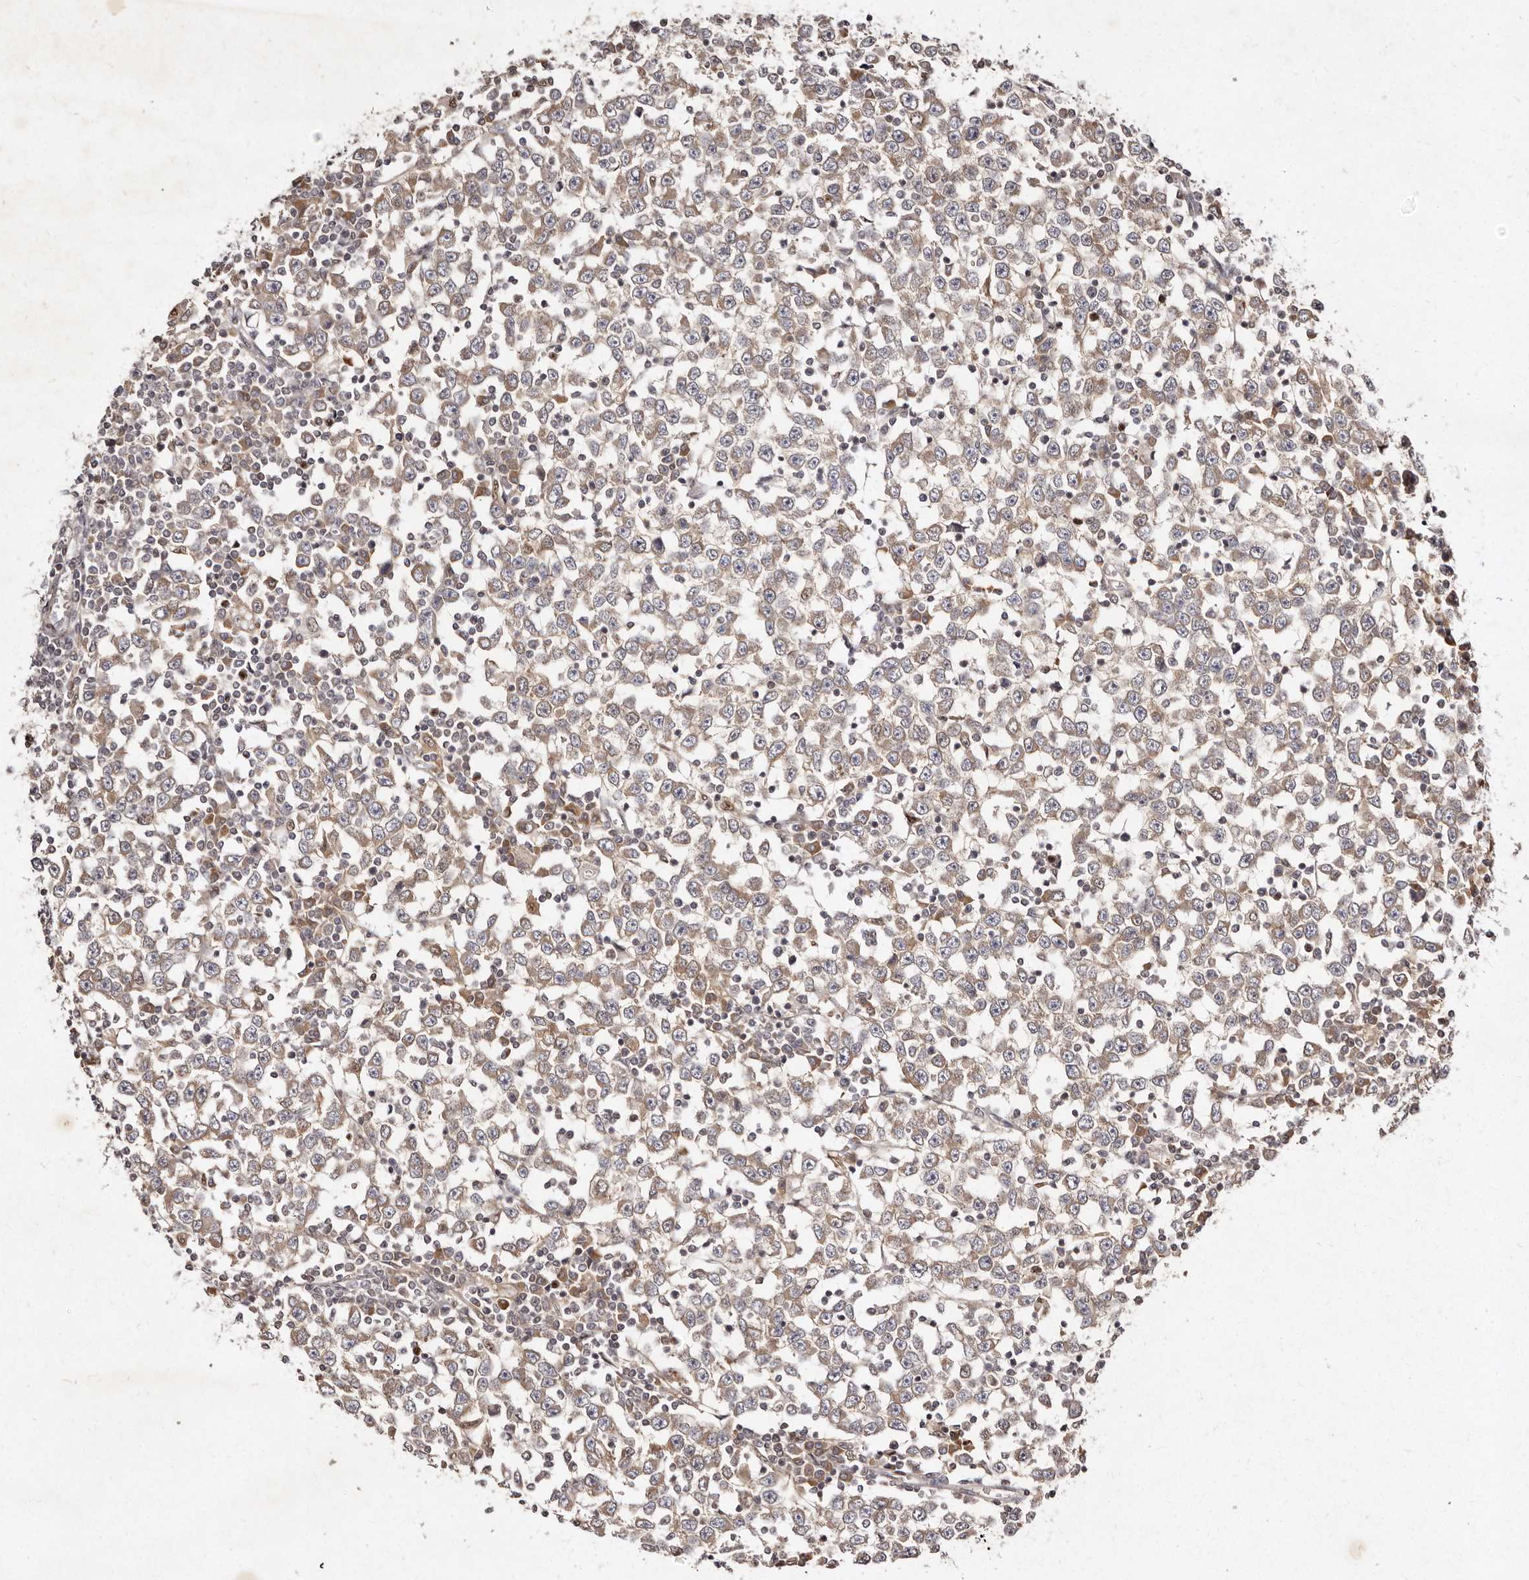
{"staining": {"intensity": "weak", "quantity": ">75%", "location": "cytoplasmic/membranous"}, "tissue": "testis cancer", "cell_type": "Tumor cells", "image_type": "cancer", "snomed": [{"axis": "morphology", "description": "Seminoma, NOS"}, {"axis": "topography", "description": "Testis"}], "caption": "Protein staining demonstrates weak cytoplasmic/membranous positivity in approximately >75% of tumor cells in testis cancer (seminoma).", "gene": "LCORL", "patient": {"sex": "male", "age": 65}}